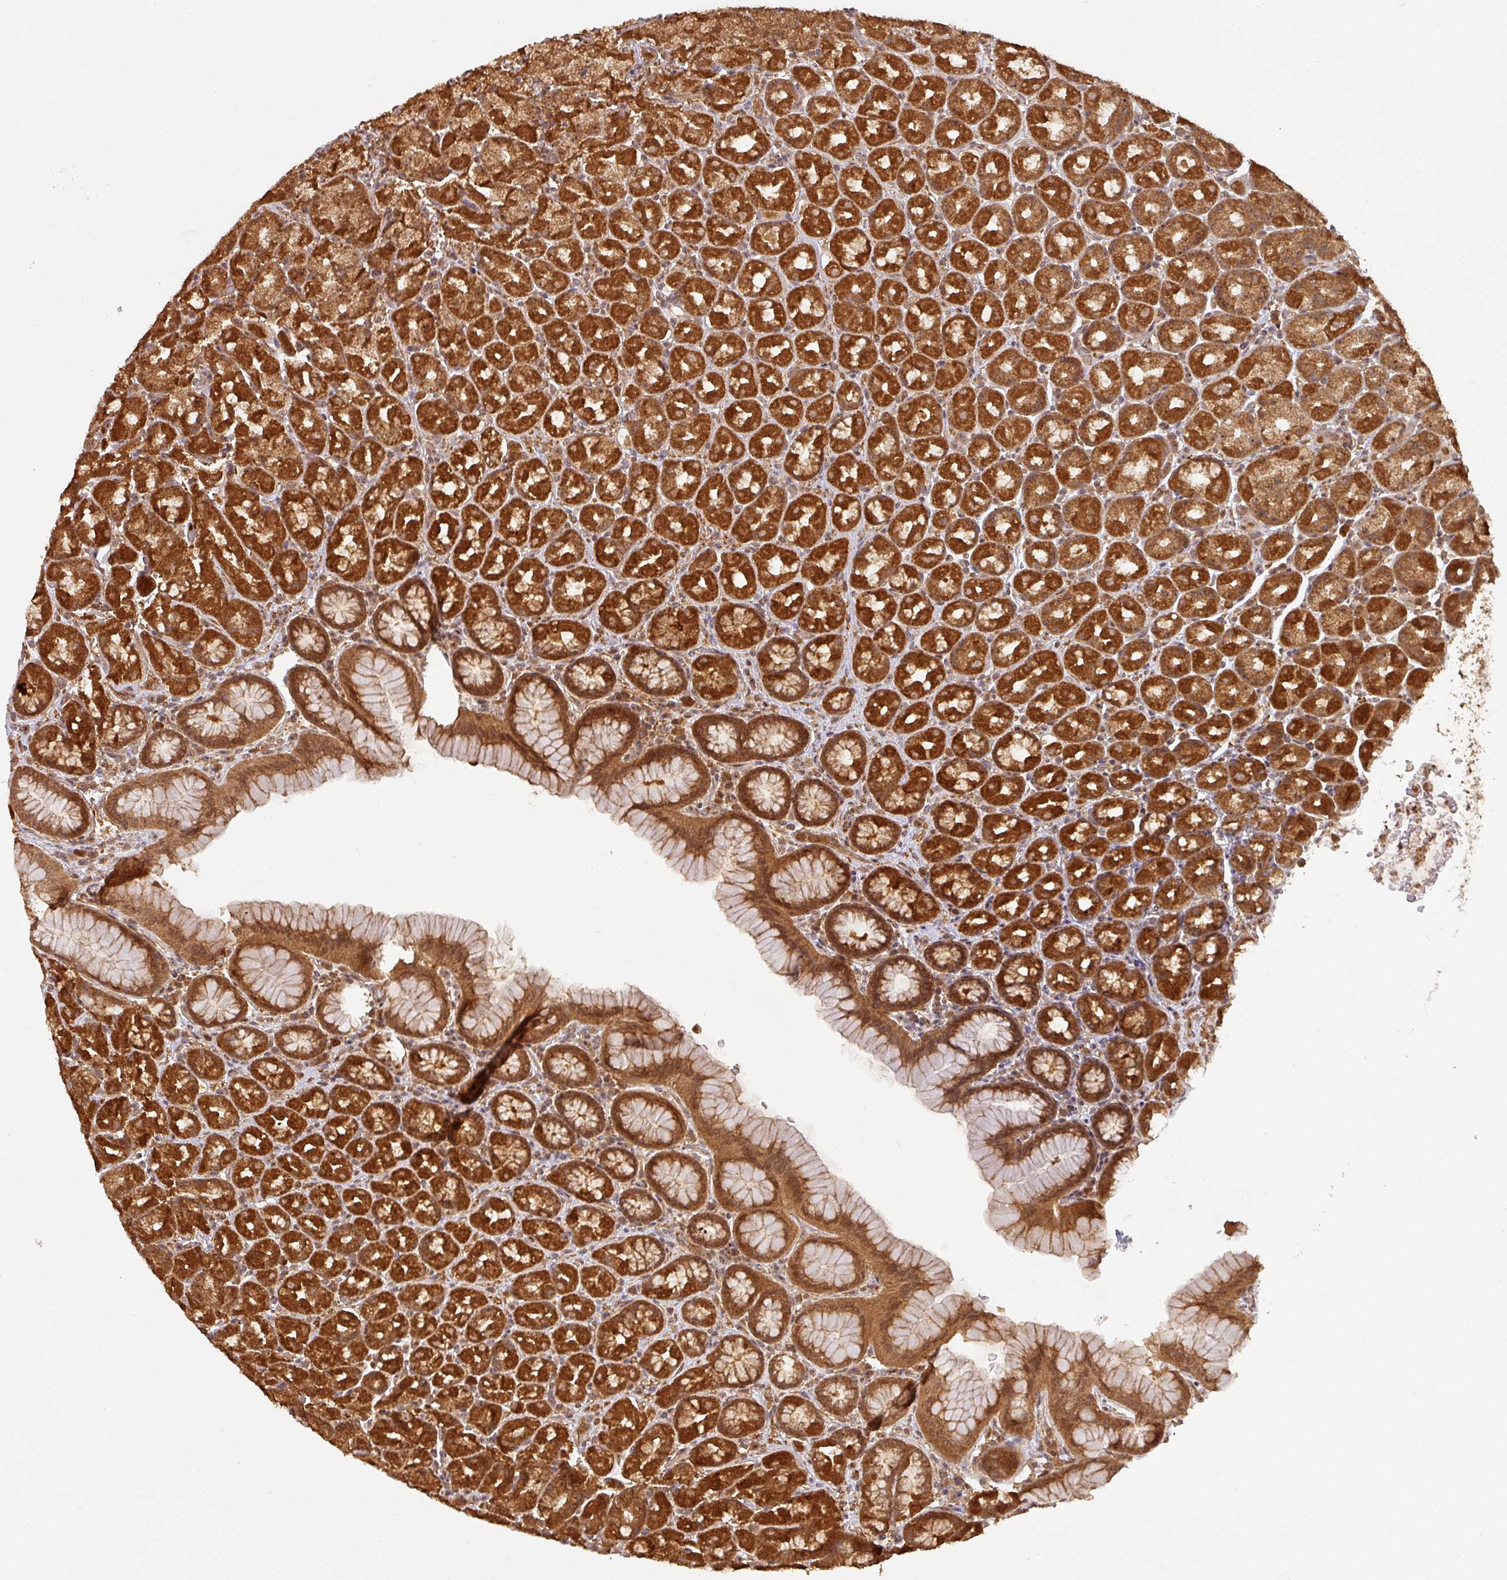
{"staining": {"intensity": "strong", "quantity": ">75%", "location": "cytoplasmic/membranous,nuclear"}, "tissue": "stomach", "cell_type": "Glandular cells", "image_type": "normal", "snomed": [{"axis": "morphology", "description": "Normal tissue, NOS"}, {"axis": "topography", "description": "Stomach, upper"}, {"axis": "topography", "description": "Stomach"}], "caption": "Protein expression analysis of normal stomach shows strong cytoplasmic/membranous,nuclear staining in approximately >75% of glandular cells. (DAB IHC with brightfield microscopy, high magnification).", "gene": "ZNF322", "patient": {"sex": "male", "age": 68}}